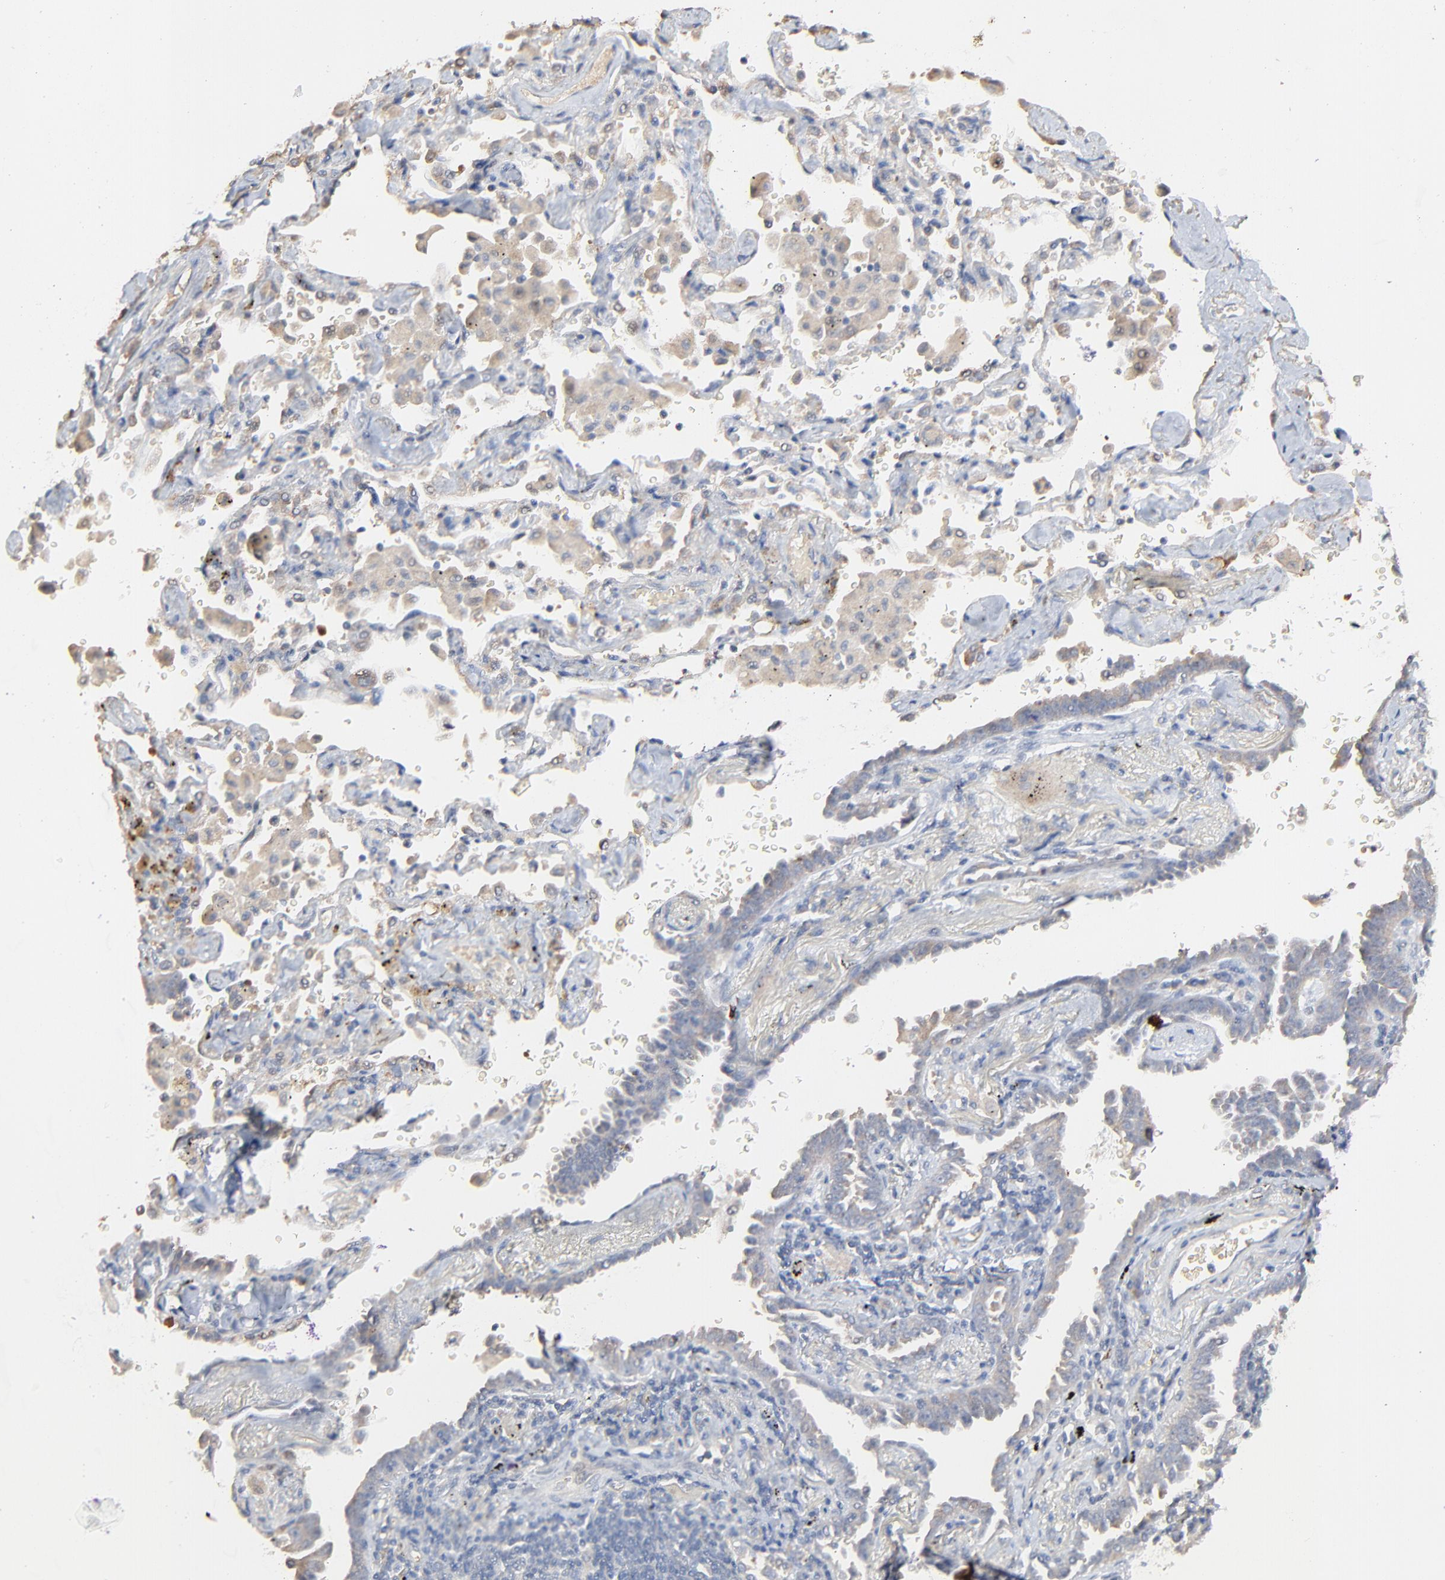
{"staining": {"intensity": "weak", "quantity": ">75%", "location": "cytoplasmic/membranous"}, "tissue": "lung cancer", "cell_type": "Tumor cells", "image_type": "cancer", "snomed": [{"axis": "morphology", "description": "Adenocarcinoma, NOS"}, {"axis": "topography", "description": "Lung"}], "caption": "A high-resolution photomicrograph shows IHC staining of lung adenocarcinoma, which exhibits weak cytoplasmic/membranous expression in about >75% of tumor cells. The protein is stained brown, and the nuclei are stained in blue (DAB (3,3'-diaminobenzidine) IHC with brightfield microscopy, high magnification).", "gene": "FANCB", "patient": {"sex": "female", "age": 64}}